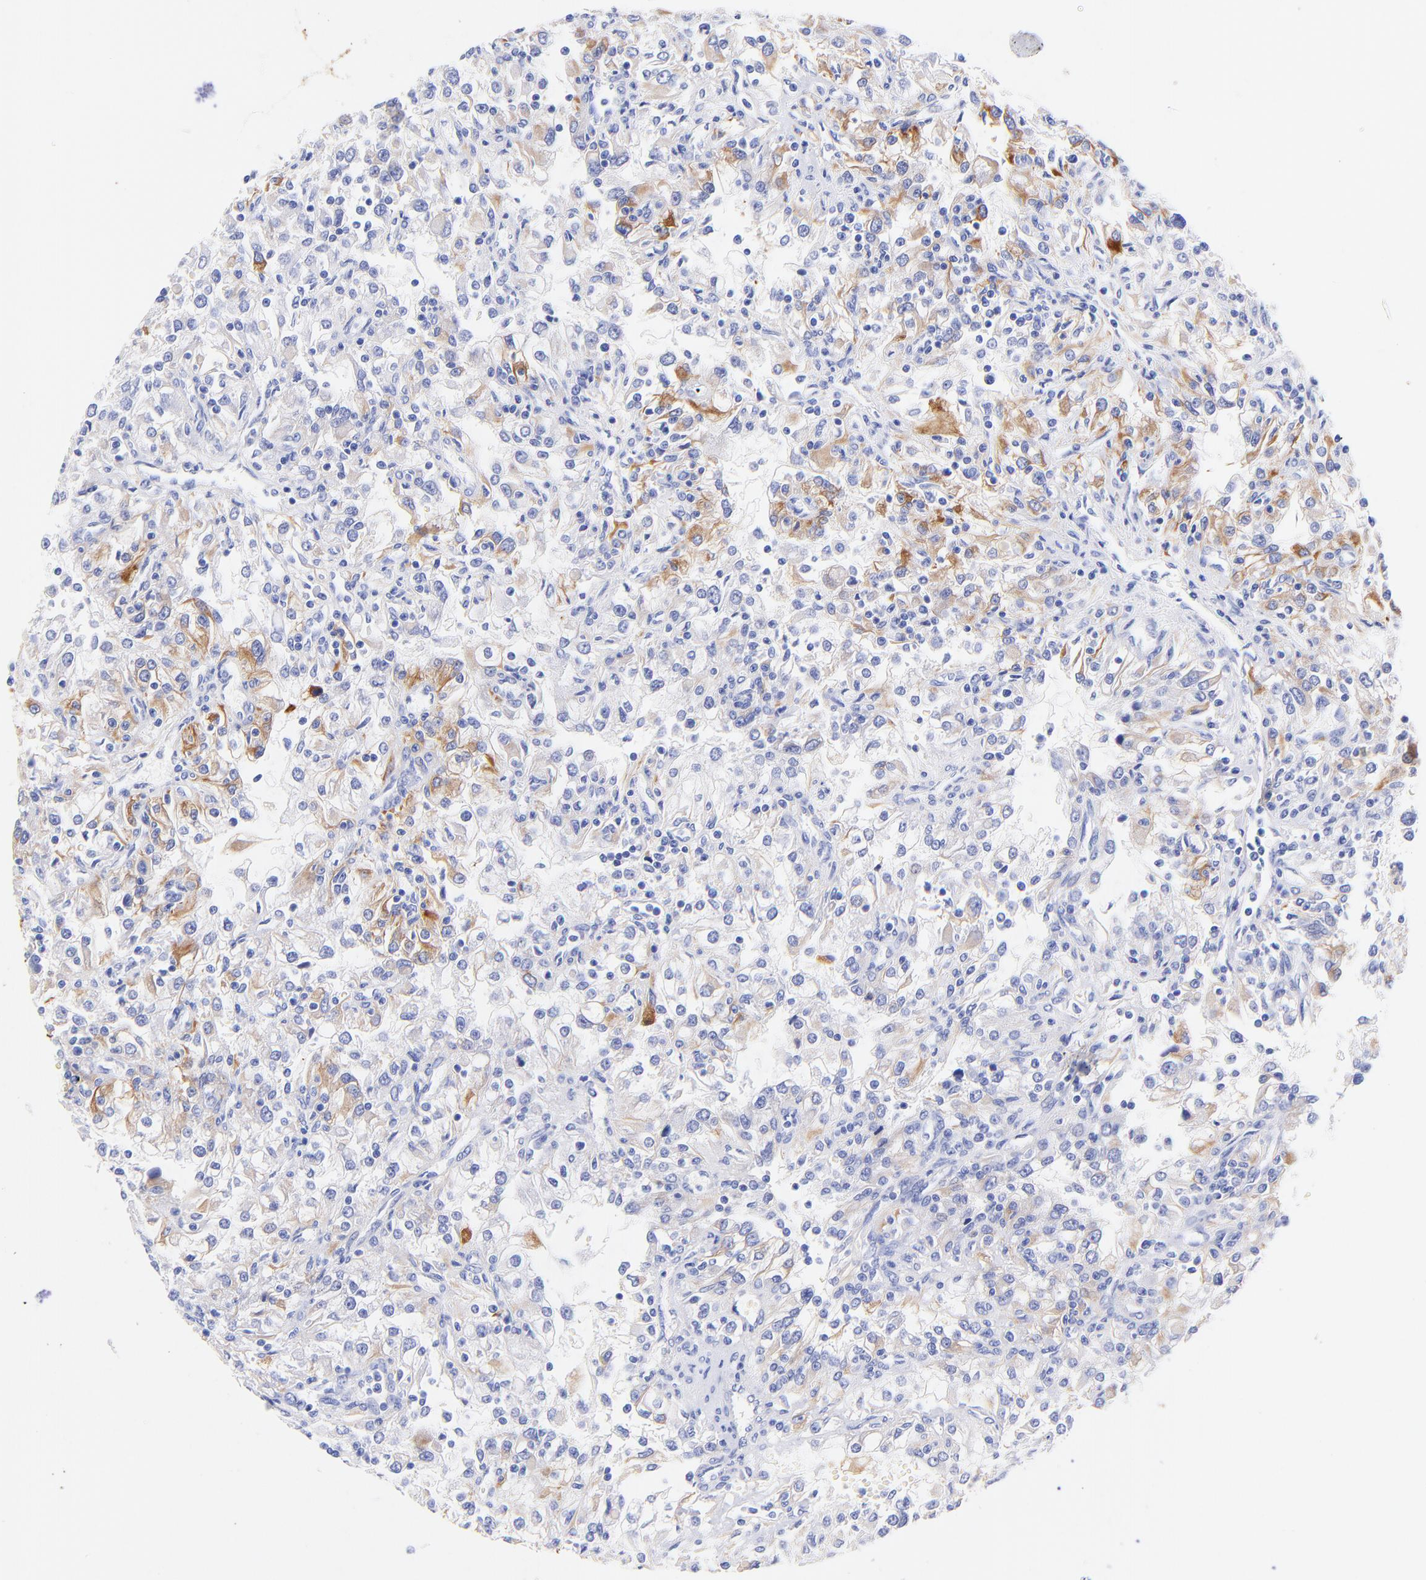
{"staining": {"intensity": "moderate", "quantity": "<25%", "location": "cytoplasmic/membranous"}, "tissue": "renal cancer", "cell_type": "Tumor cells", "image_type": "cancer", "snomed": [{"axis": "morphology", "description": "Adenocarcinoma, NOS"}, {"axis": "topography", "description": "Kidney"}], "caption": "This histopathology image reveals immunohistochemistry staining of human renal adenocarcinoma, with low moderate cytoplasmic/membranous staining in approximately <25% of tumor cells.", "gene": "KRT19", "patient": {"sex": "female", "age": 52}}